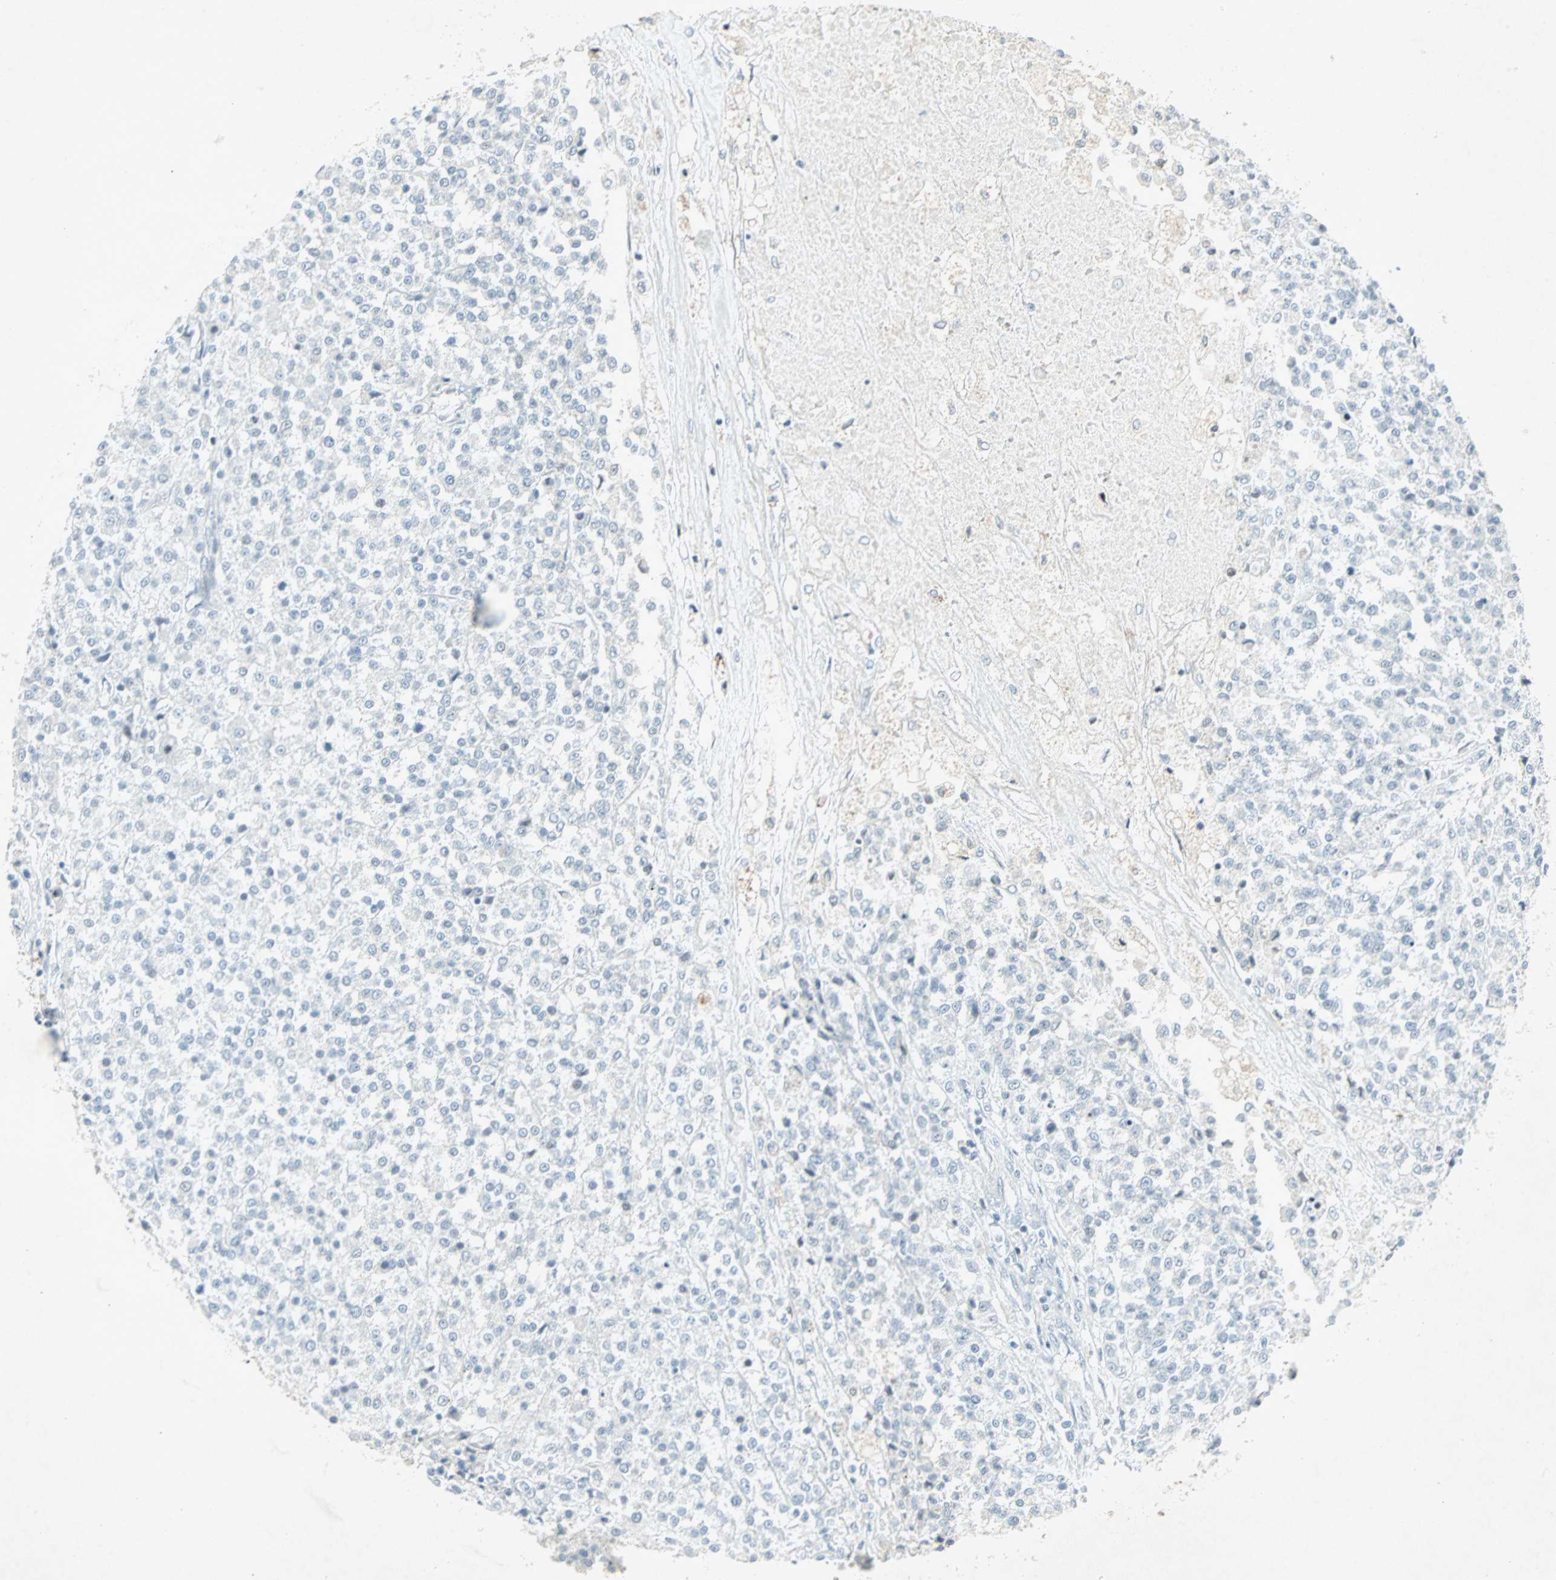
{"staining": {"intensity": "negative", "quantity": "none", "location": "none"}, "tissue": "testis cancer", "cell_type": "Tumor cells", "image_type": "cancer", "snomed": [{"axis": "morphology", "description": "Seminoma, NOS"}, {"axis": "topography", "description": "Testis"}], "caption": "IHC micrograph of testis seminoma stained for a protein (brown), which displays no expression in tumor cells. Nuclei are stained in blue.", "gene": "LANCL3", "patient": {"sex": "male", "age": 59}}